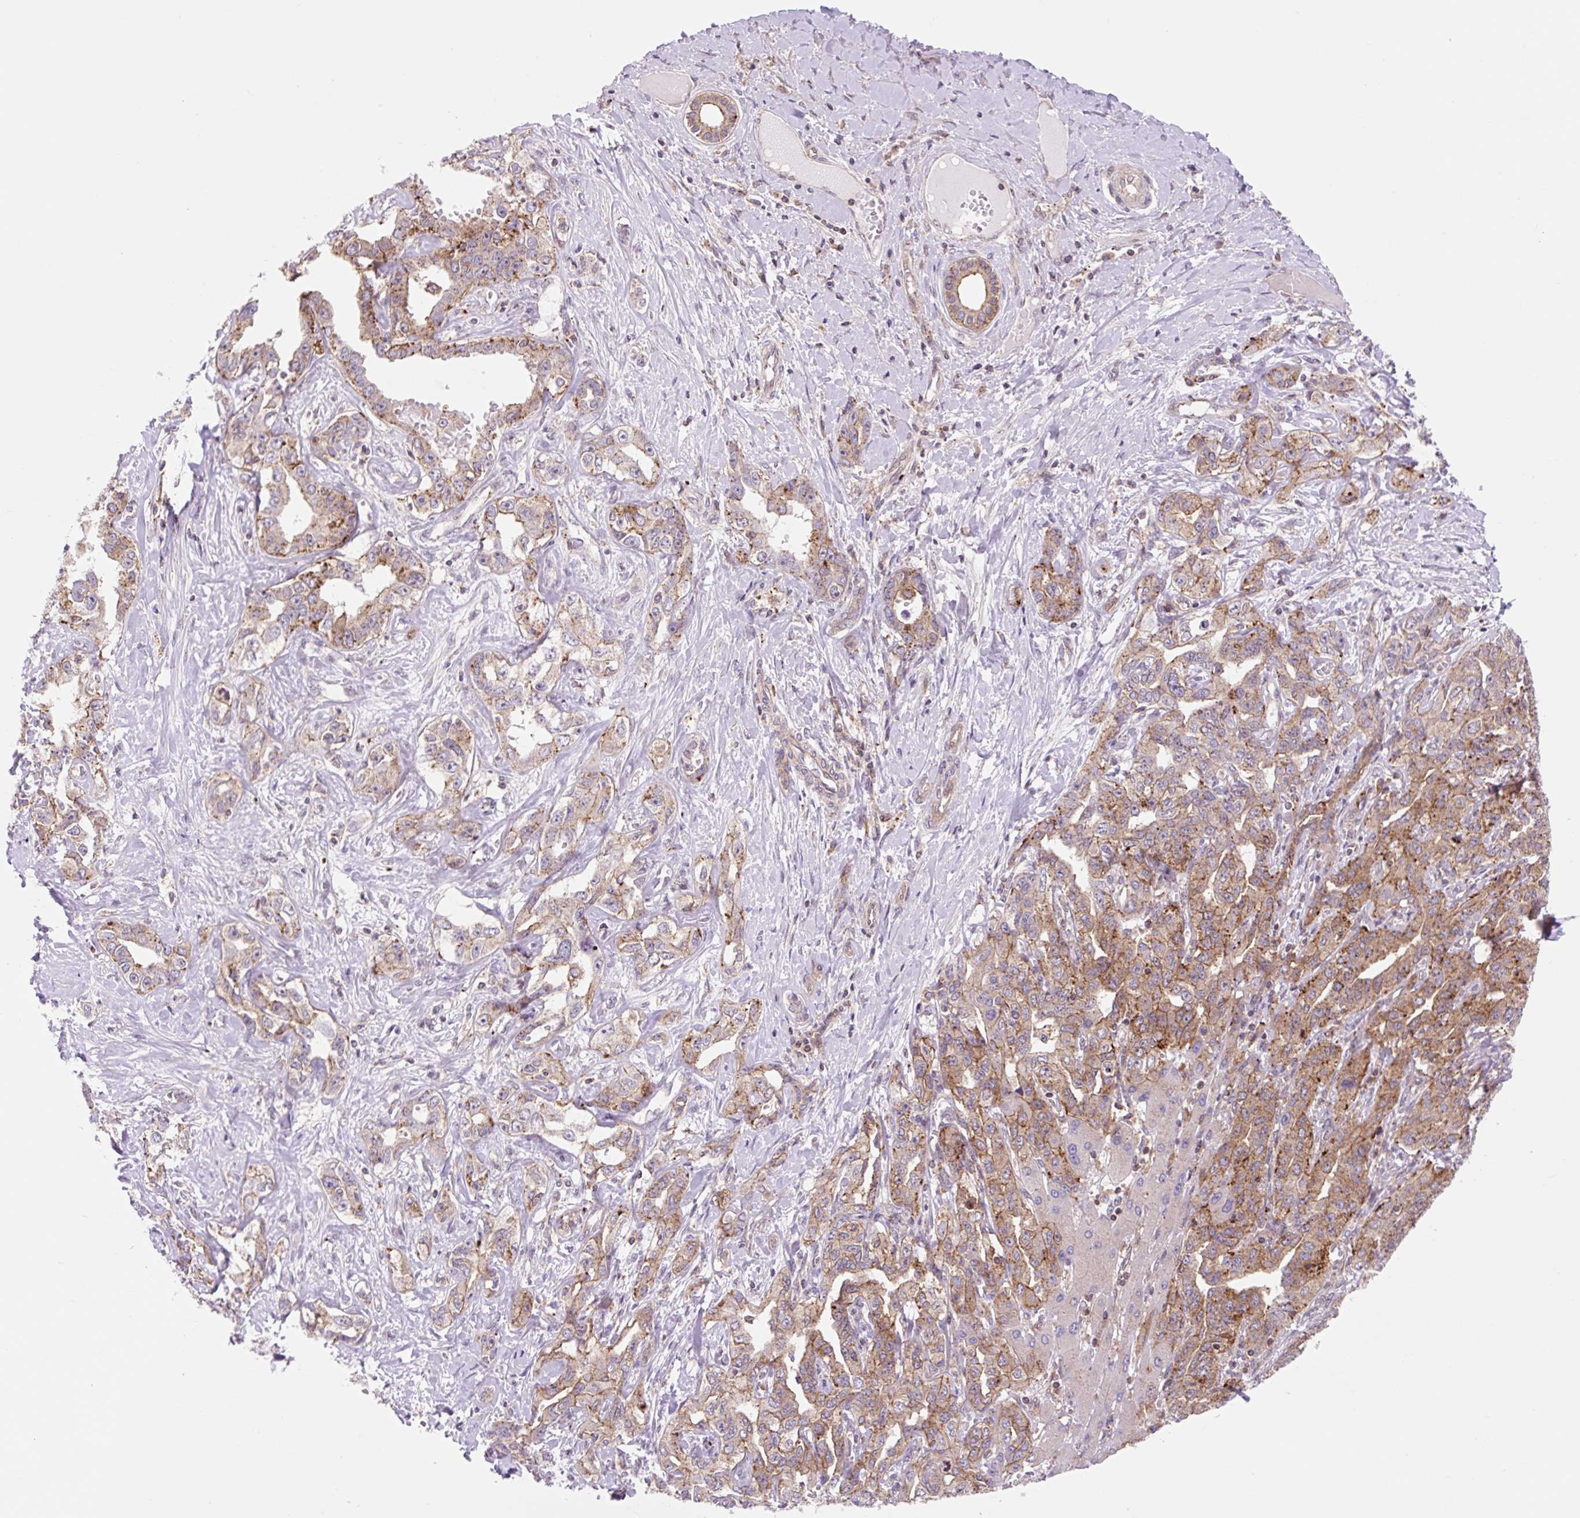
{"staining": {"intensity": "moderate", "quantity": ">75%", "location": "cytoplasmic/membranous"}, "tissue": "liver cancer", "cell_type": "Tumor cells", "image_type": "cancer", "snomed": [{"axis": "morphology", "description": "Cholangiocarcinoma"}, {"axis": "topography", "description": "Liver"}], "caption": "This photomicrograph shows immunohistochemistry (IHC) staining of human liver cancer, with medium moderate cytoplasmic/membranous positivity in about >75% of tumor cells.", "gene": "VPS4A", "patient": {"sex": "male", "age": 59}}